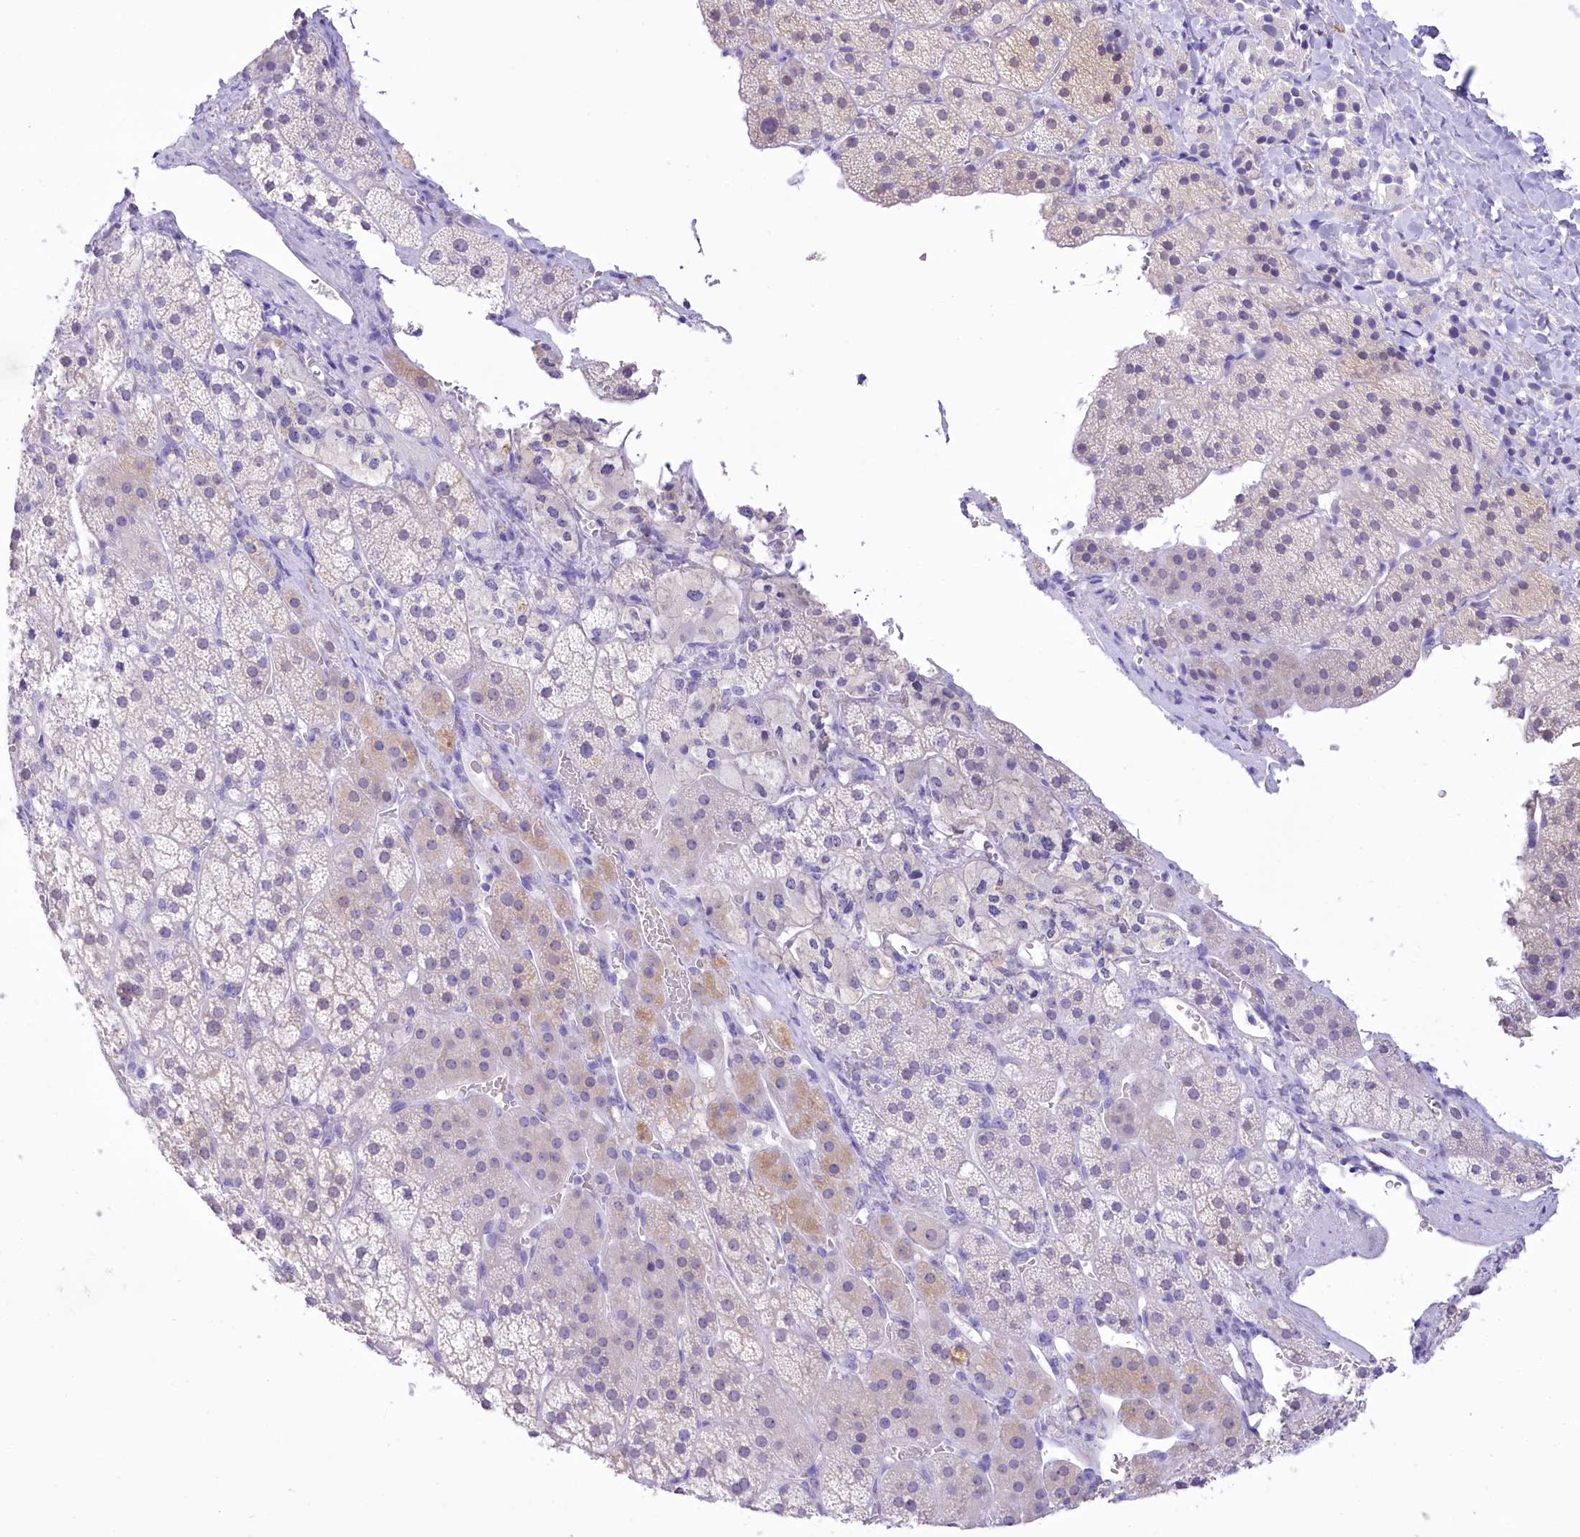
{"staining": {"intensity": "negative", "quantity": "none", "location": "none"}, "tissue": "adrenal gland", "cell_type": "Glandular cells", "image_type": "normal", "snomed": [{"axis": "morphology", "description": "Normal tissue, NOS"}, {"axis": "topography", "description": "Adrenal gland"}], "caption": "Immunohistochemistry micrograph of benign adrenal gland: human adrenal gland stained with DAB (3,3'-diaminobenzidine) shows no significant protein expression in glandular cells.", "gene": "PBLD", "patient": {"sex": "female", "age": 44}}